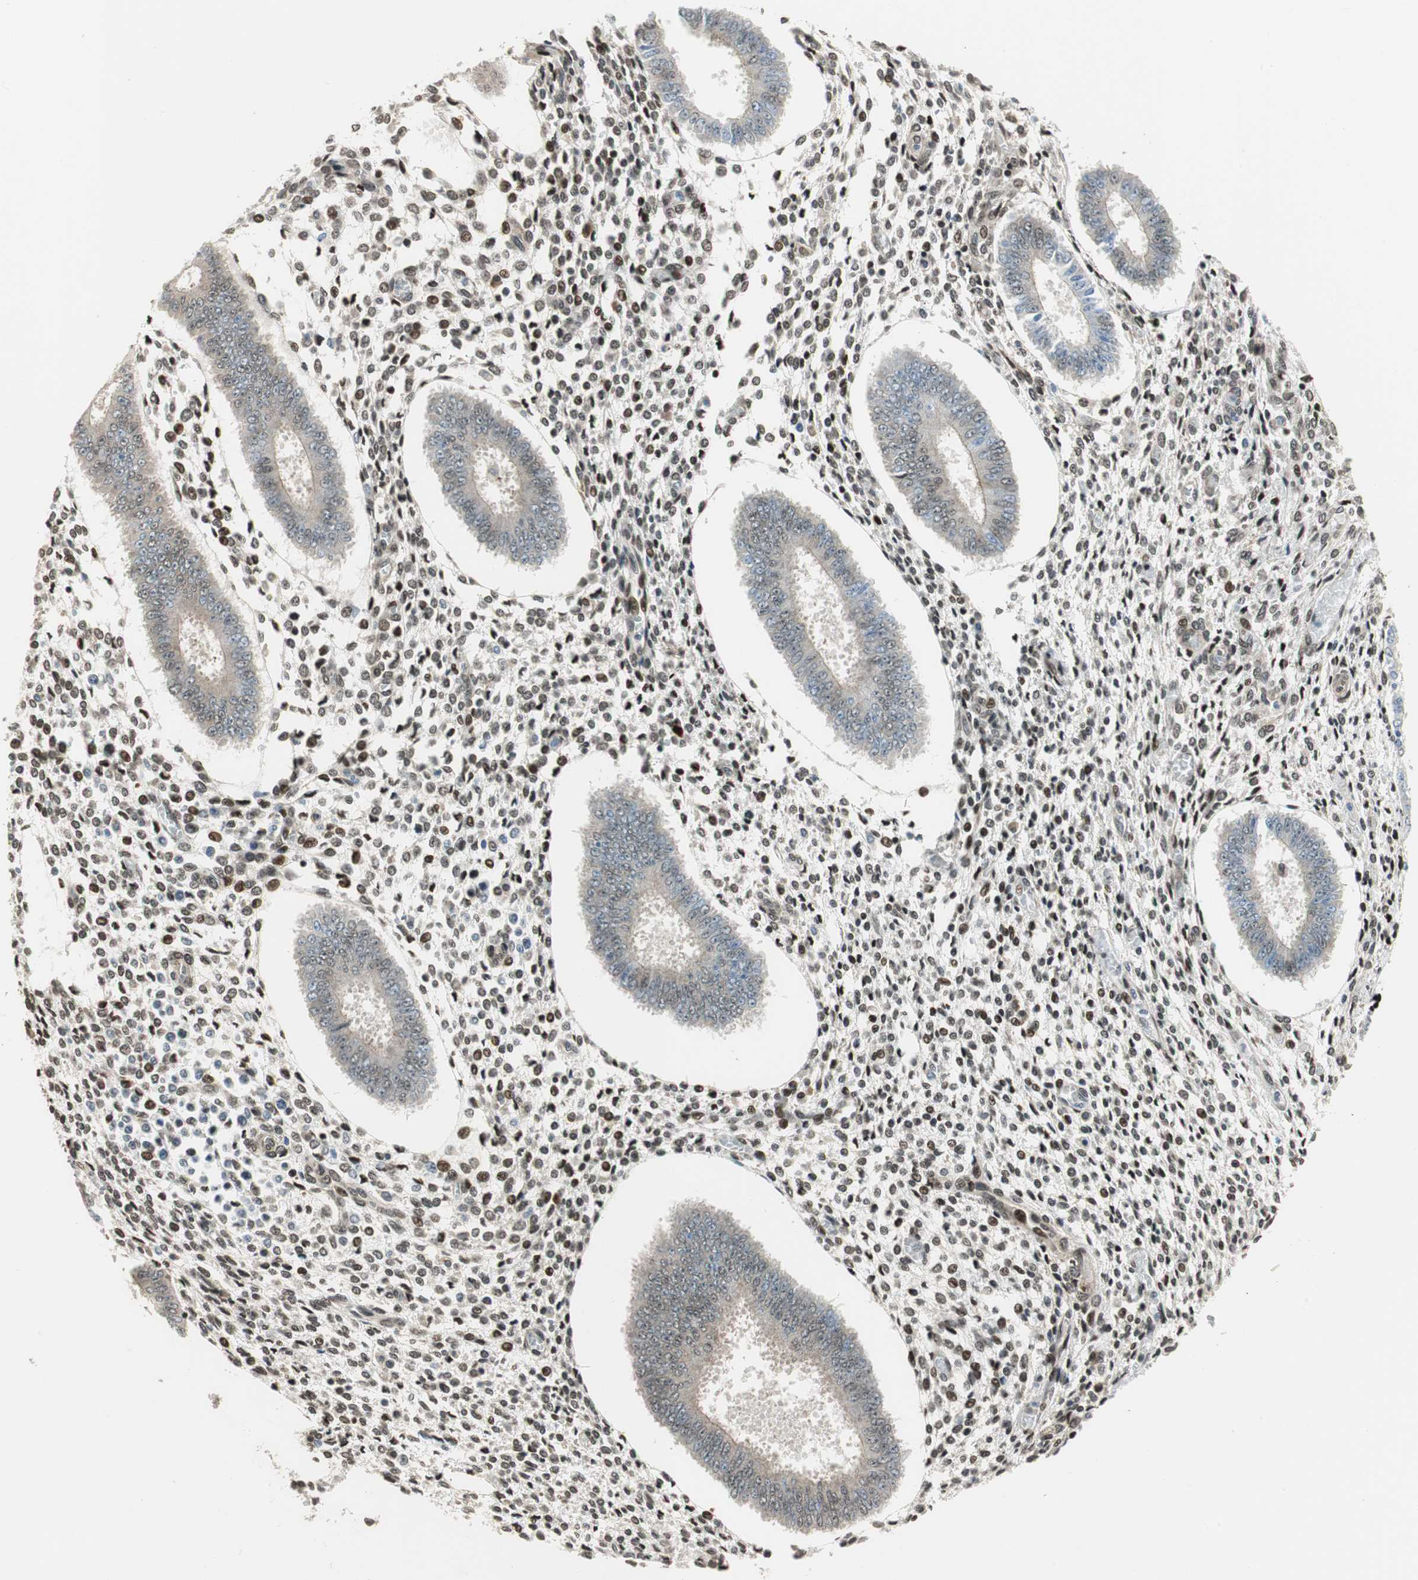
{"staining": {"intensity": "moderate", "quantity": "<25%", "location": "nuclear"}, "tissue": "endometrium", "cell_type": "Cells in endometrial stroma", "image_type": "normal", "snomed": [{"axis": "morphology", "description": "Normal tissue, NOS"}, {"axis": "topography", "description": "Endometrium"}], "caption": "Immunohistochemistry histopathology image of benign endometrium: endometrium stained using IHC displays low levels of moderate protein expression localized specifically in the nuclear of cells in endometrial stroma, appearing as a nuclear brown color.", "gene": "RING1", "patient": {"sex": "female", "age": 35}}